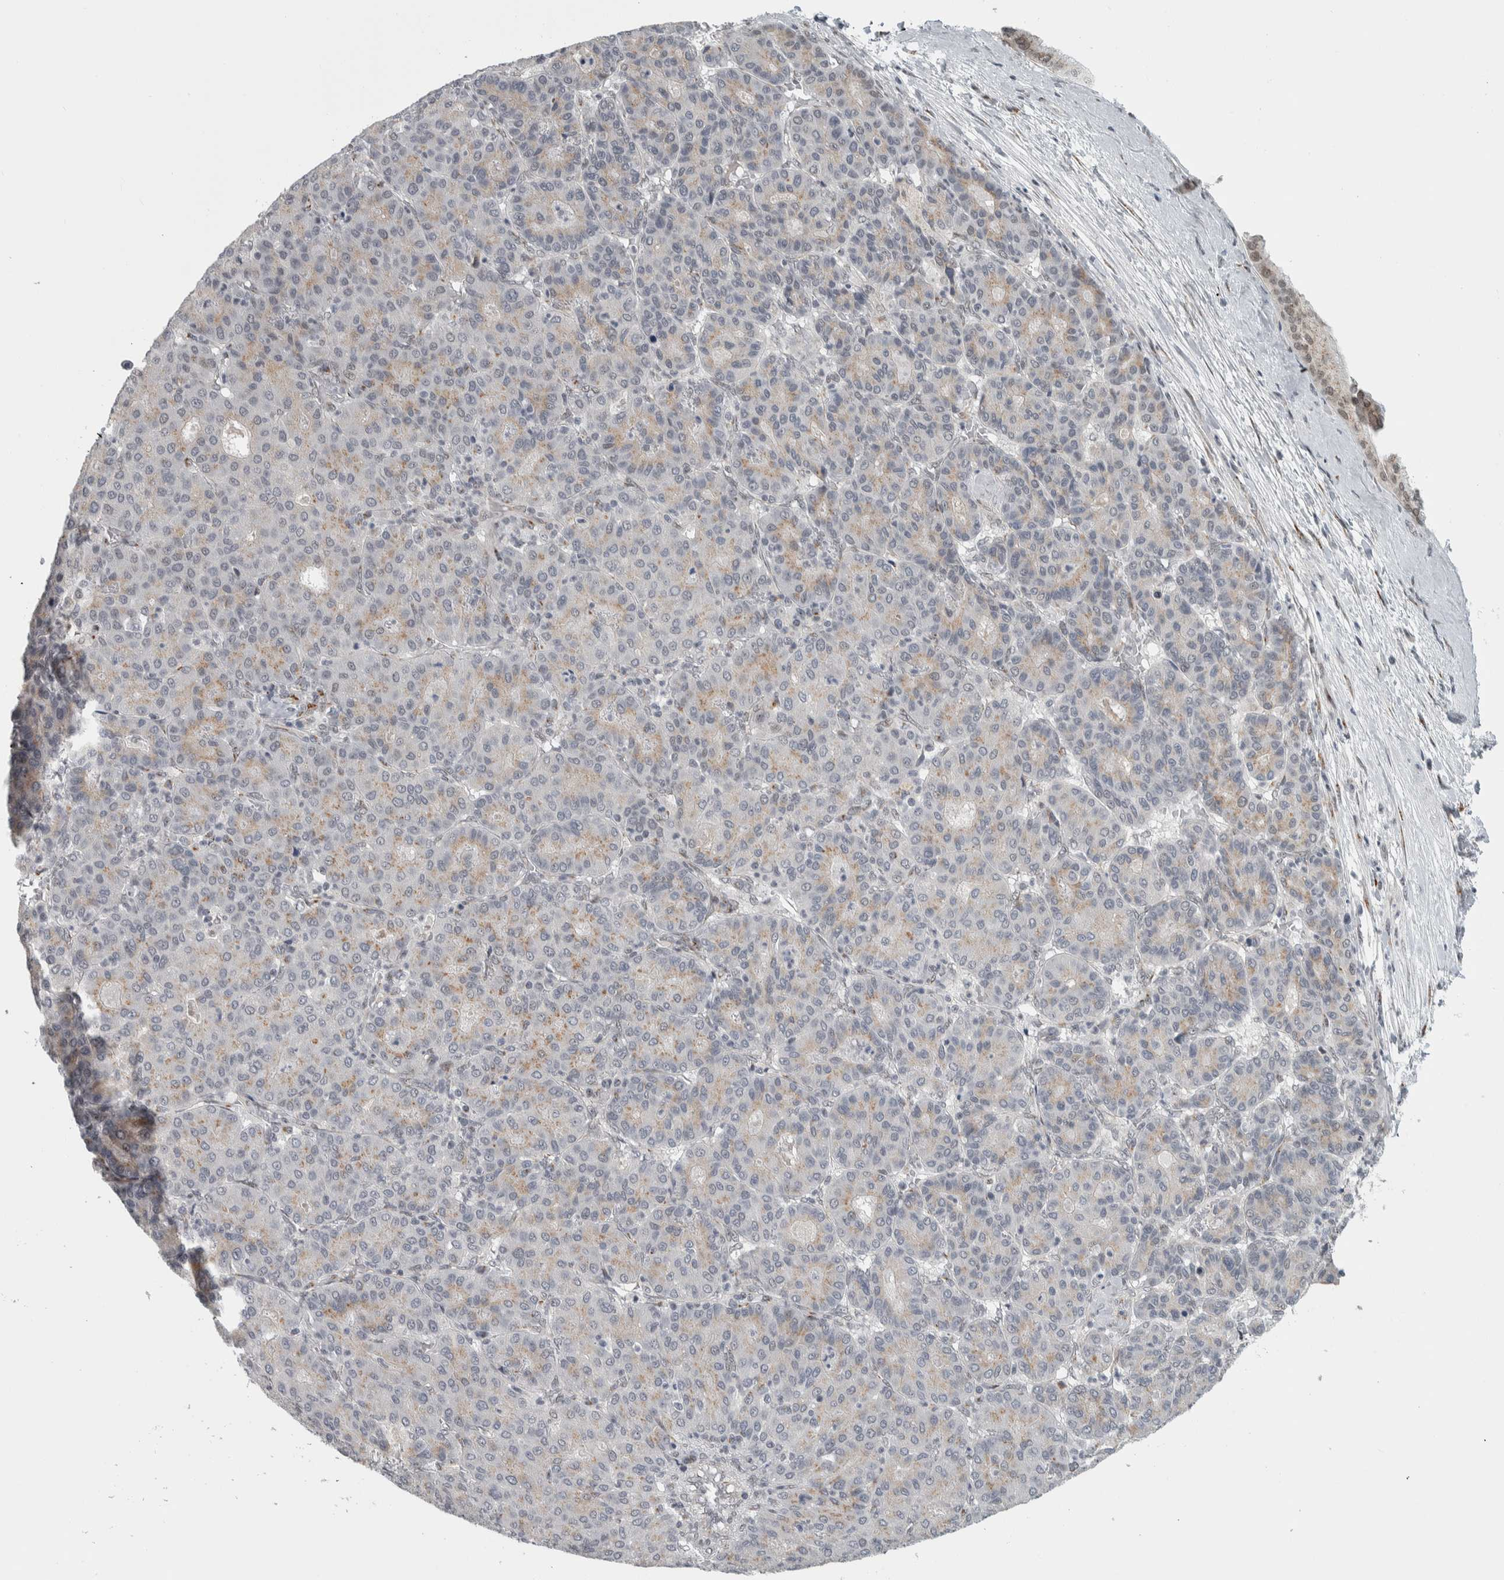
{"staining": {"intensity": "weak", "quantity": "25%-75%", "location": "cytoplasmic/membranous"}, "tissue": "liver cancer", "cell_type": "Tumor cells", "image_type": "cancer", "snomed": [{"axis": "morphology", "description": "Carcinoma, Hepatocellular, NOS"}, {"axis": "topography", "description": "Liver"}], "caption": "Immunohistochemistry of human hepatocellular carcinoma (liver) displays low levels of weak cytoplasmic/membranous expression in approximately 25%-75% of tumor cells.", "gene": "ZMYND8", "patient": {"sex": "male", "age": 65}}